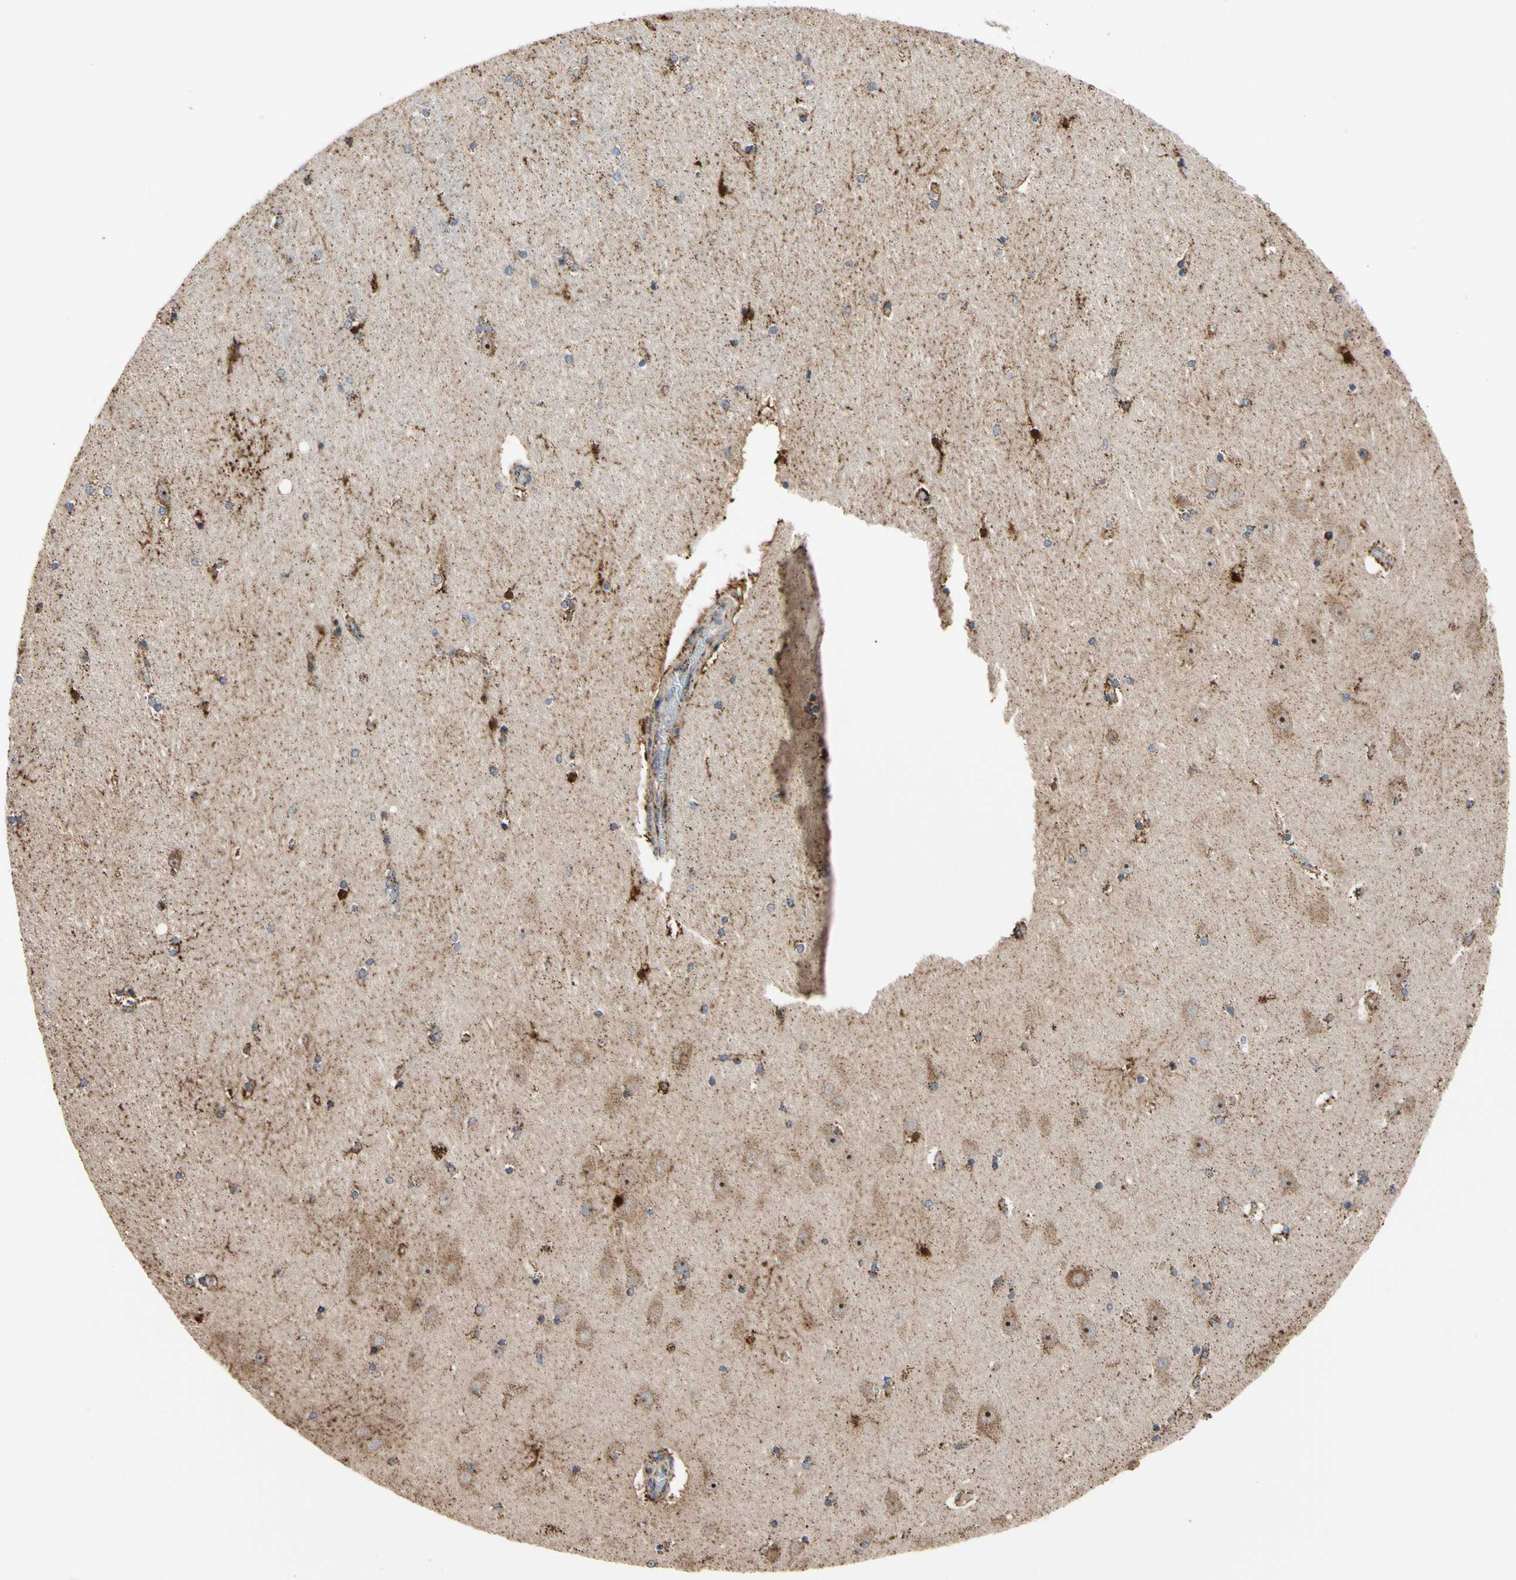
{"staining": {"intensity": "moderate", "quantity": "25%-75%", "location": "cytoplasmic/membranous"}, "tissue": "hippocampus", "cell_type": "Glial cells", "image_type": "normal", "snomed": [{"axis": "morphology", "description": "Normal tissue, NOS"}, {"axis": "topography", "description": "Hippocampus"}], "caption": "Immunohistochemistry (IHC) micrograph of normal hippocampus stained for a protein (brown), which shows medium levels of moderate cytoplasmic/membranous staining in approximately 25%-75% of glial cells.", "gene": "FAM110B", "patient": {"sex": "female", "age": 54}}